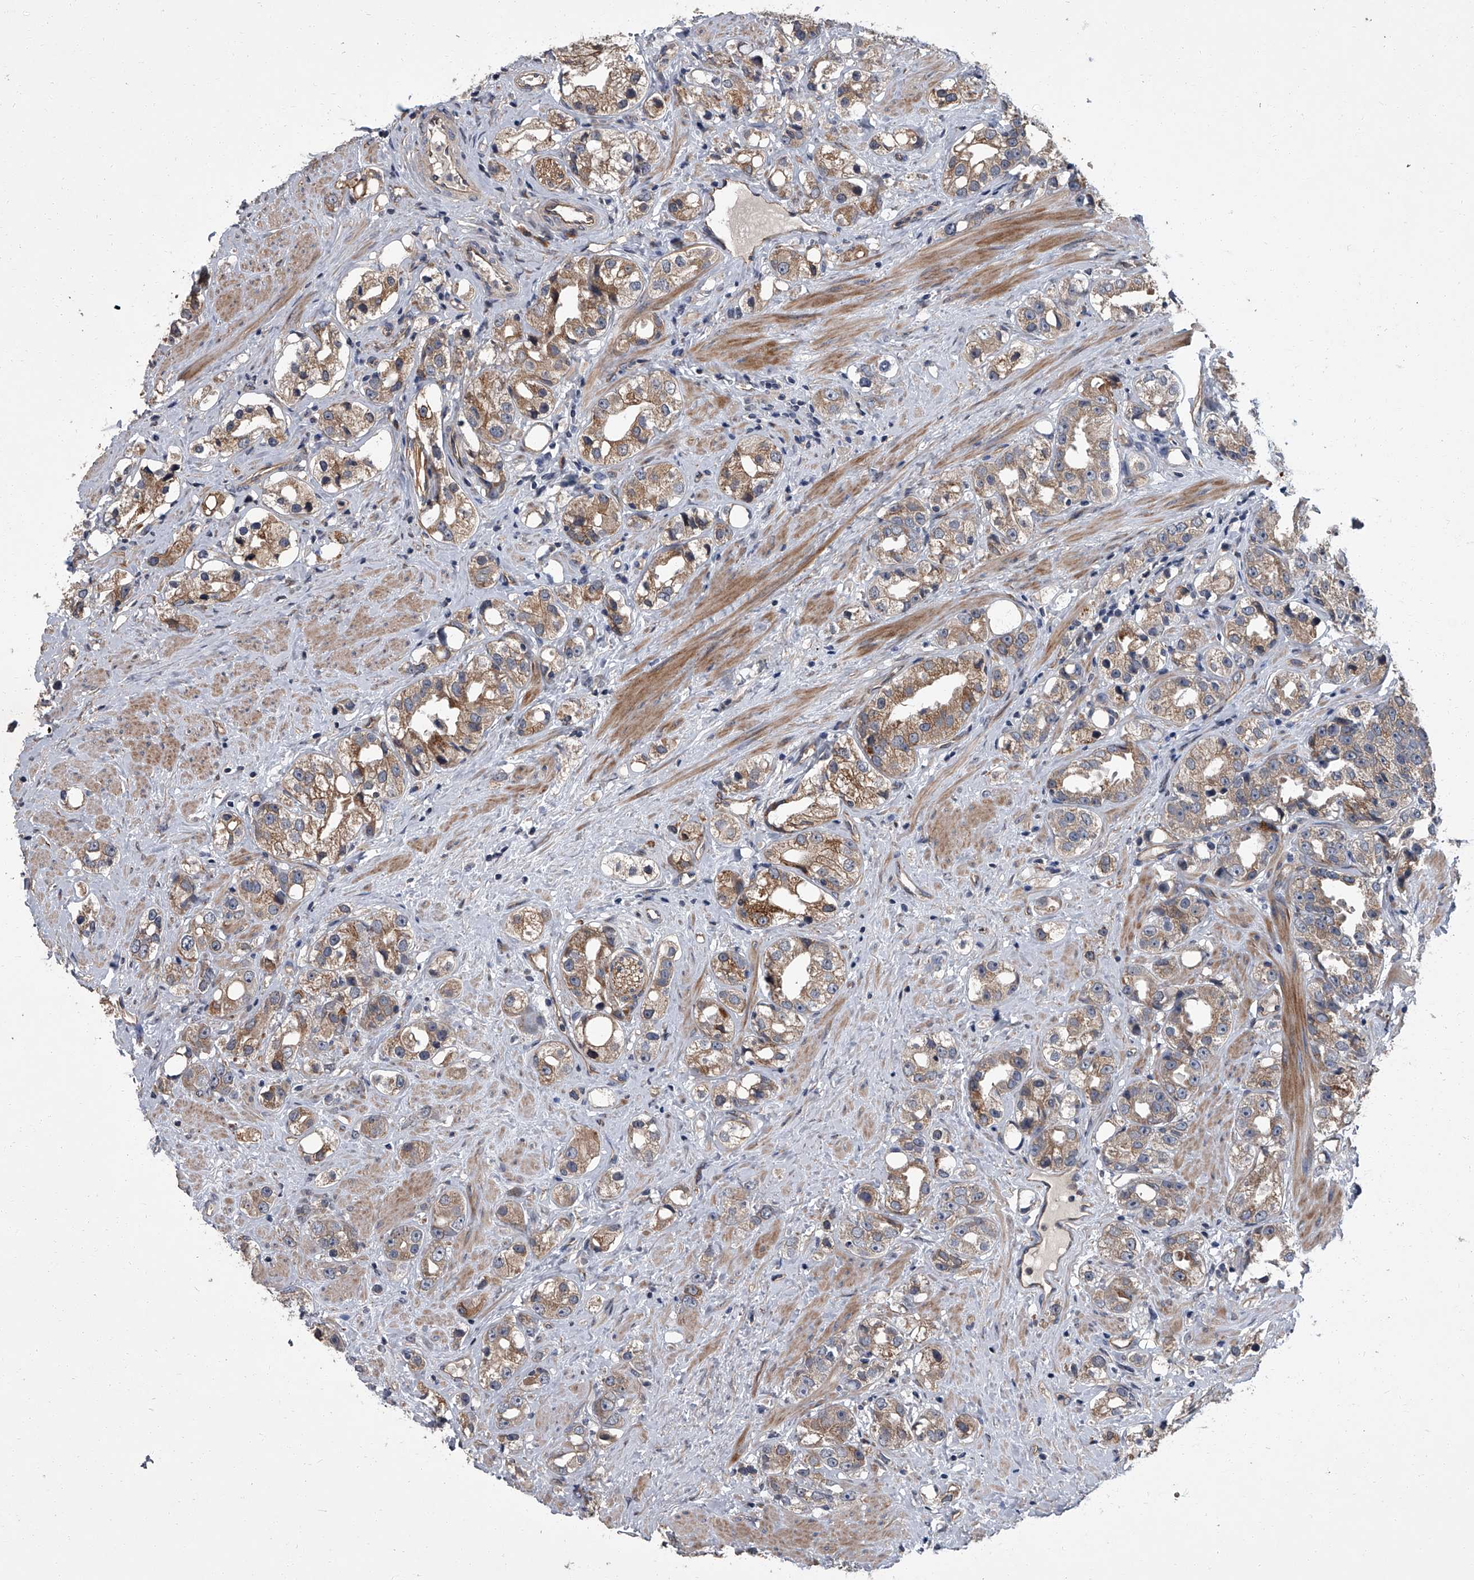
{"staining": {"intensity": "moderate", "quantity": ">75%", "location": "cytoplasmic/membranous"}, "tissue": "prostate cancer", "cell_type": "Tumor cells", "image_type": "cancer", "snomed": [{"axis": "morphology", "description": "Adenocarcinoma, NOS"}, {"axis": "topography", "description": "Prostate"}], "caption": "About >75% of tumor cells in human adenocarcinoma (prostate) reveal moderate cytoplasmic/membranous protein expression as visualized by brown immunohistochemical staining.", "gene": "SIRT4", "patient": {"sex": "male", "age": 79}}